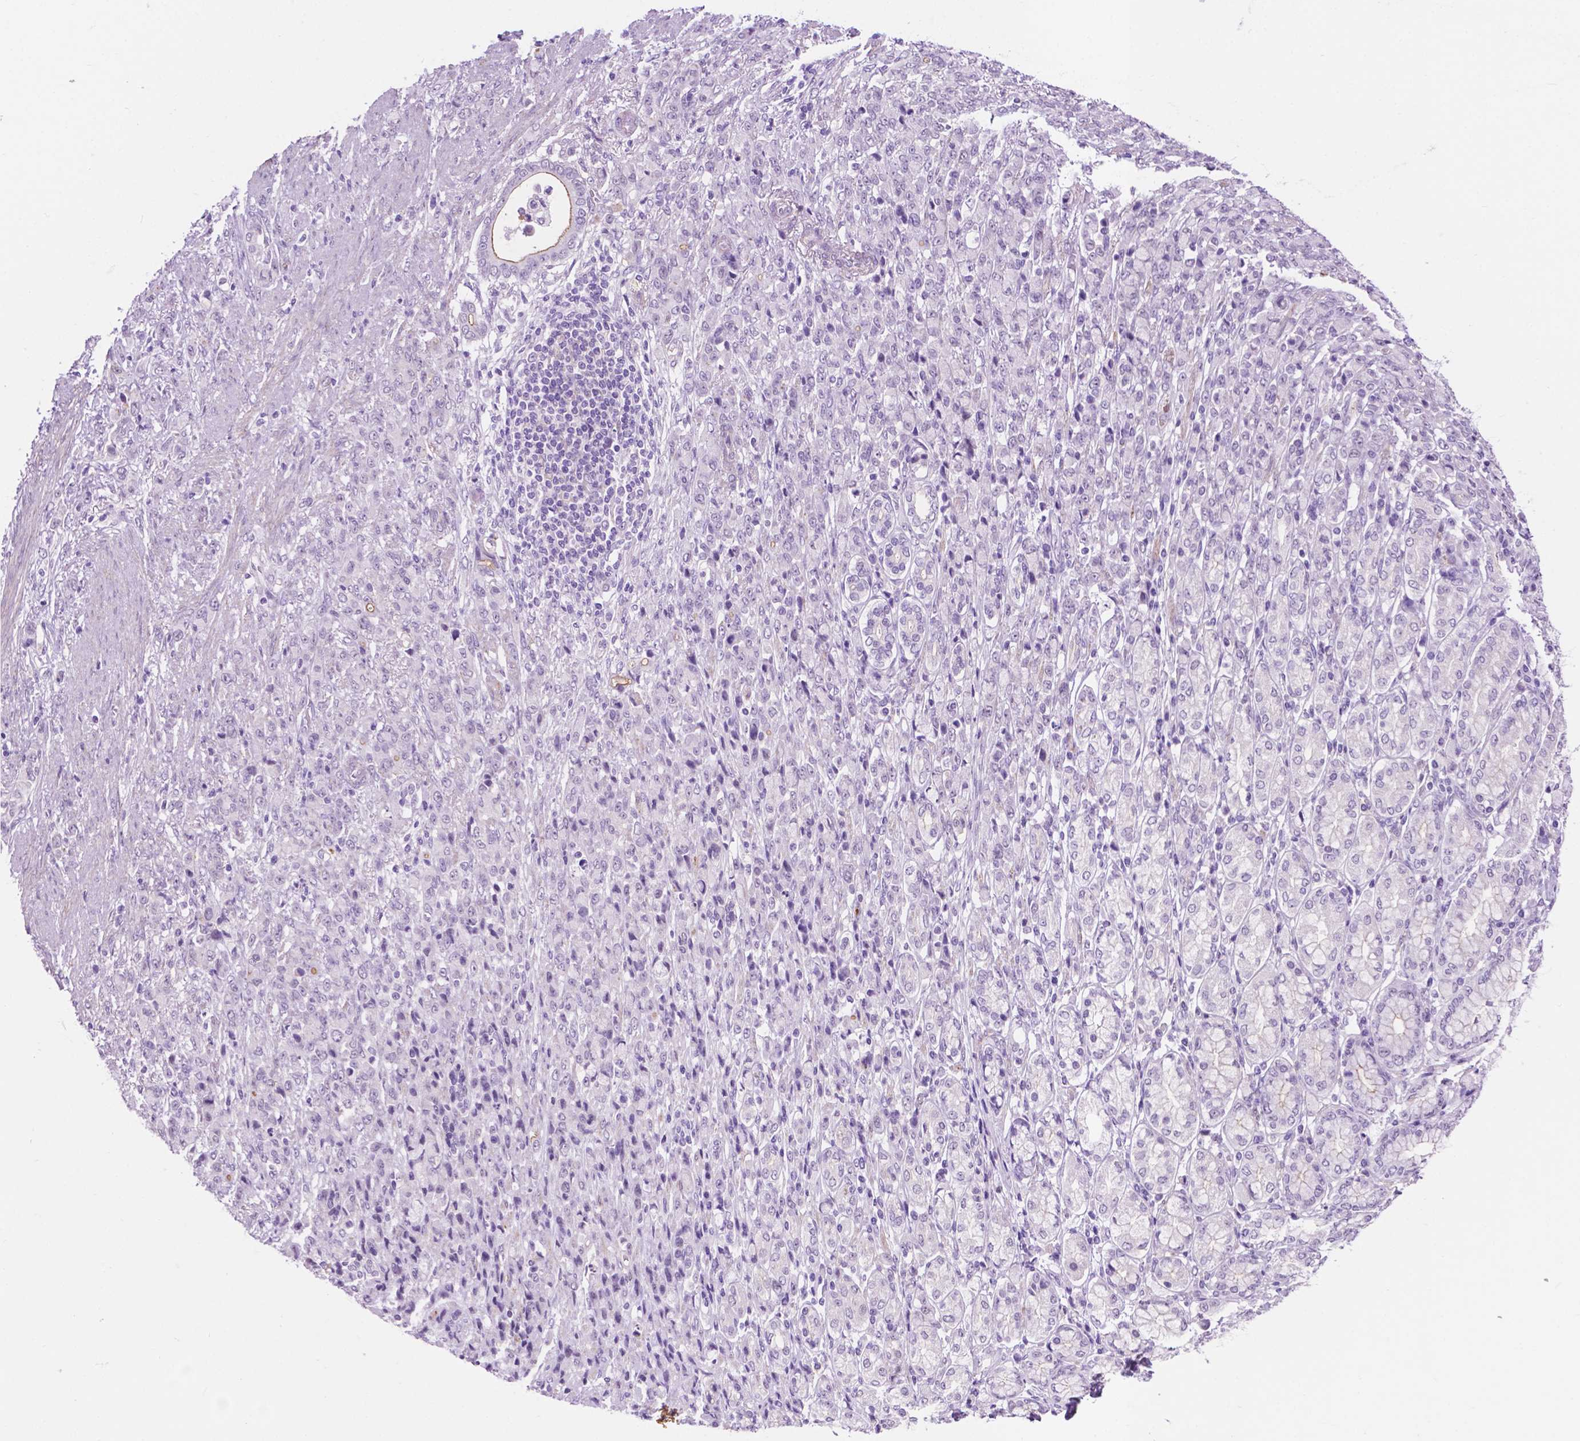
{"staining": {"intensity": "negative", "quantity": "none", "location": "none"}, "tissue": "stomach cancer", "cell_type": "Tumor cells", "image_type": "cancer", "snomed": [{"axis": "morphology", "description": "Adenocarcinoma, NOS"}, {"axis": "topography", "description": "Stomach"}], "caption": "A high-resolution micrograph shows immunohistochemistry staining of adenocarcinoma (stomach), which exhibits no significant expression in tumor cells. The staining was performed using DAB (3,3'-diaminobenzidine) to visualize the protein expression in brown, while the nuclei were stained in blue with hematoxylin (Magnification: 20x).", "gene": "ACY3", "patient": {"sex": "female", "age": 79}}